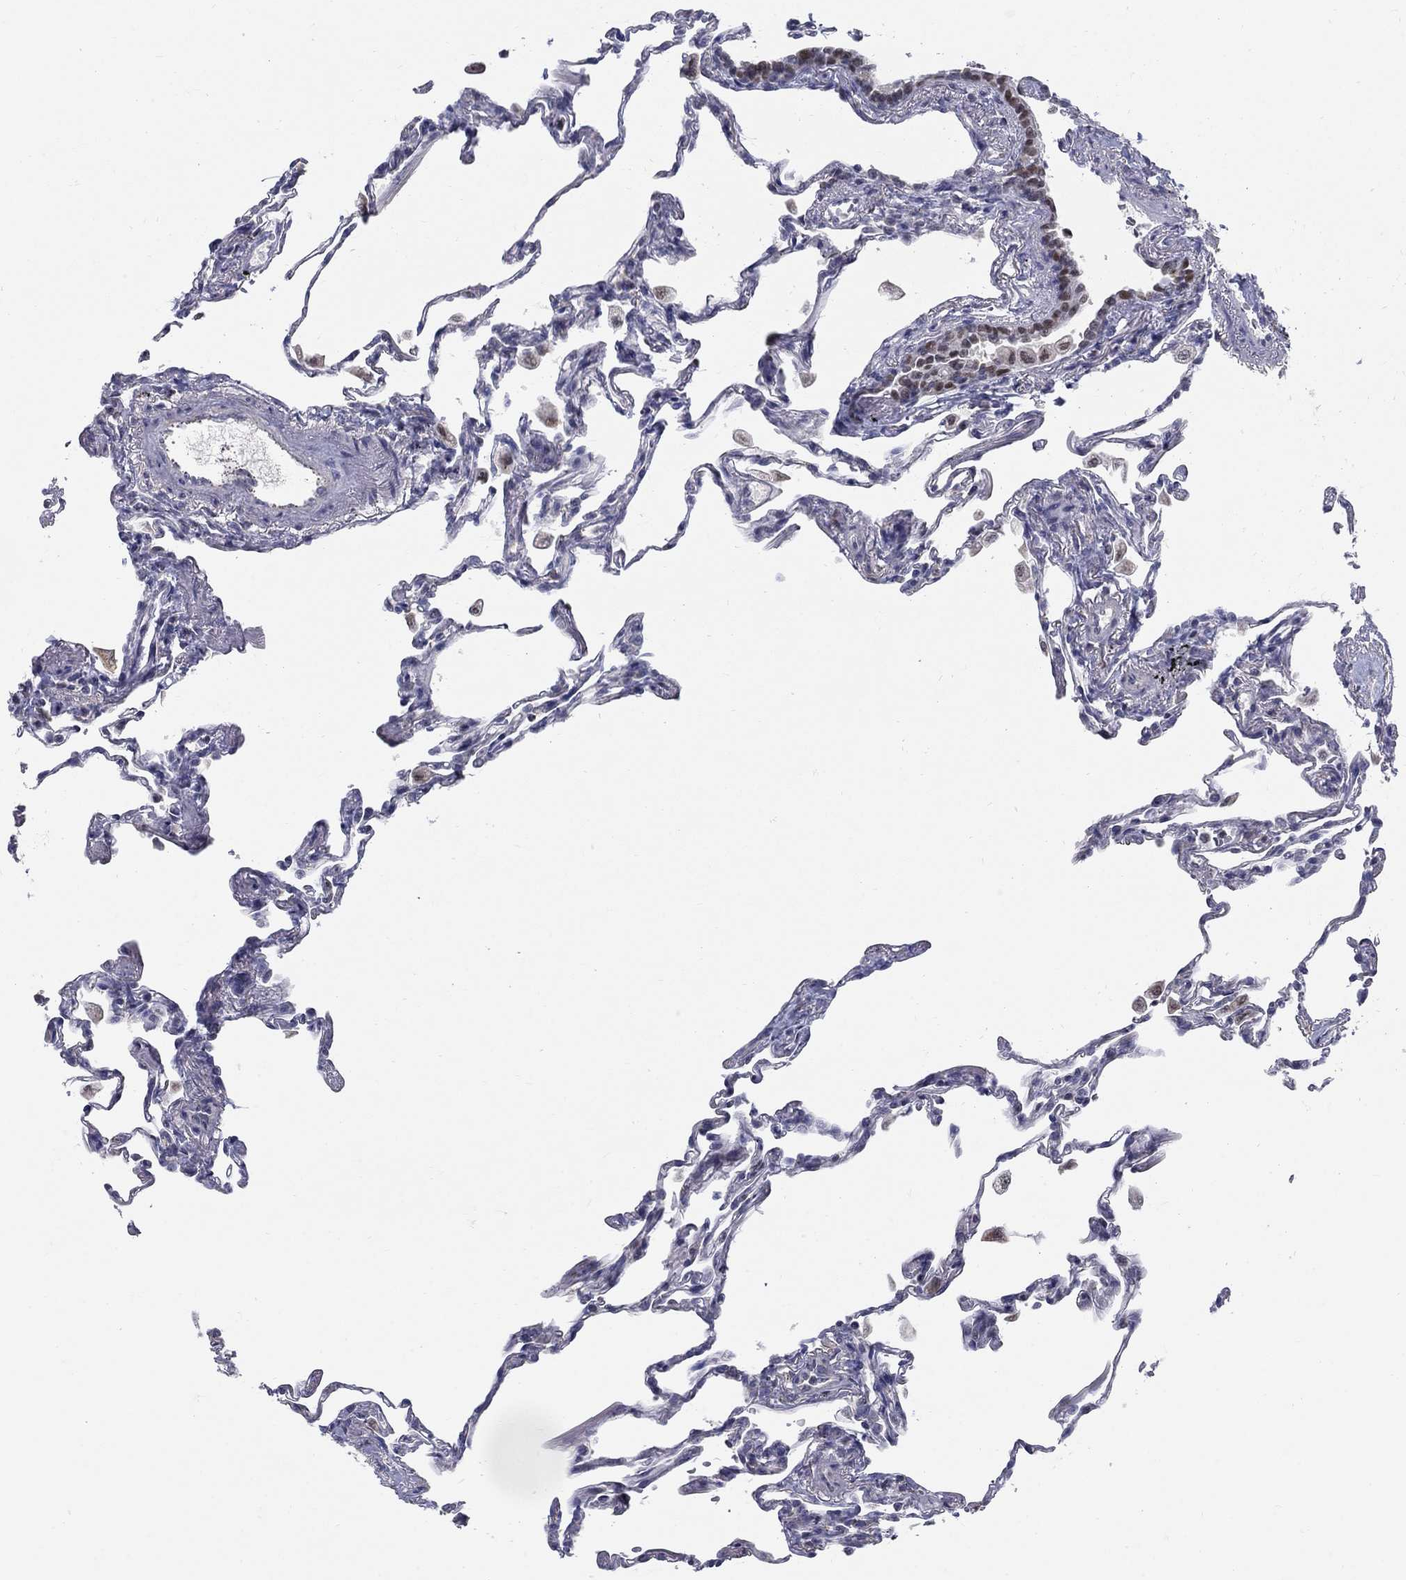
{"staining": {"intensity": "negative", "quantity": "none", "location": "none"}, "tissue": "lung", "cell_type": "Alveolar cells", "image_type": "normal", "snomed": [{"axis": "morphology", "description": "Normal tissue, NOS"}, {"axis": "topography", "description": "Lung"}], "caption": "Immunohistochemical staining of unremarkable human lung demonstrates no significant expression in alveolar cells. (DAB IHC visualized using brightfield microscopy, high magnification).", "gene": "GCFC2", "patient": {"sex": "female", "age": 57}}